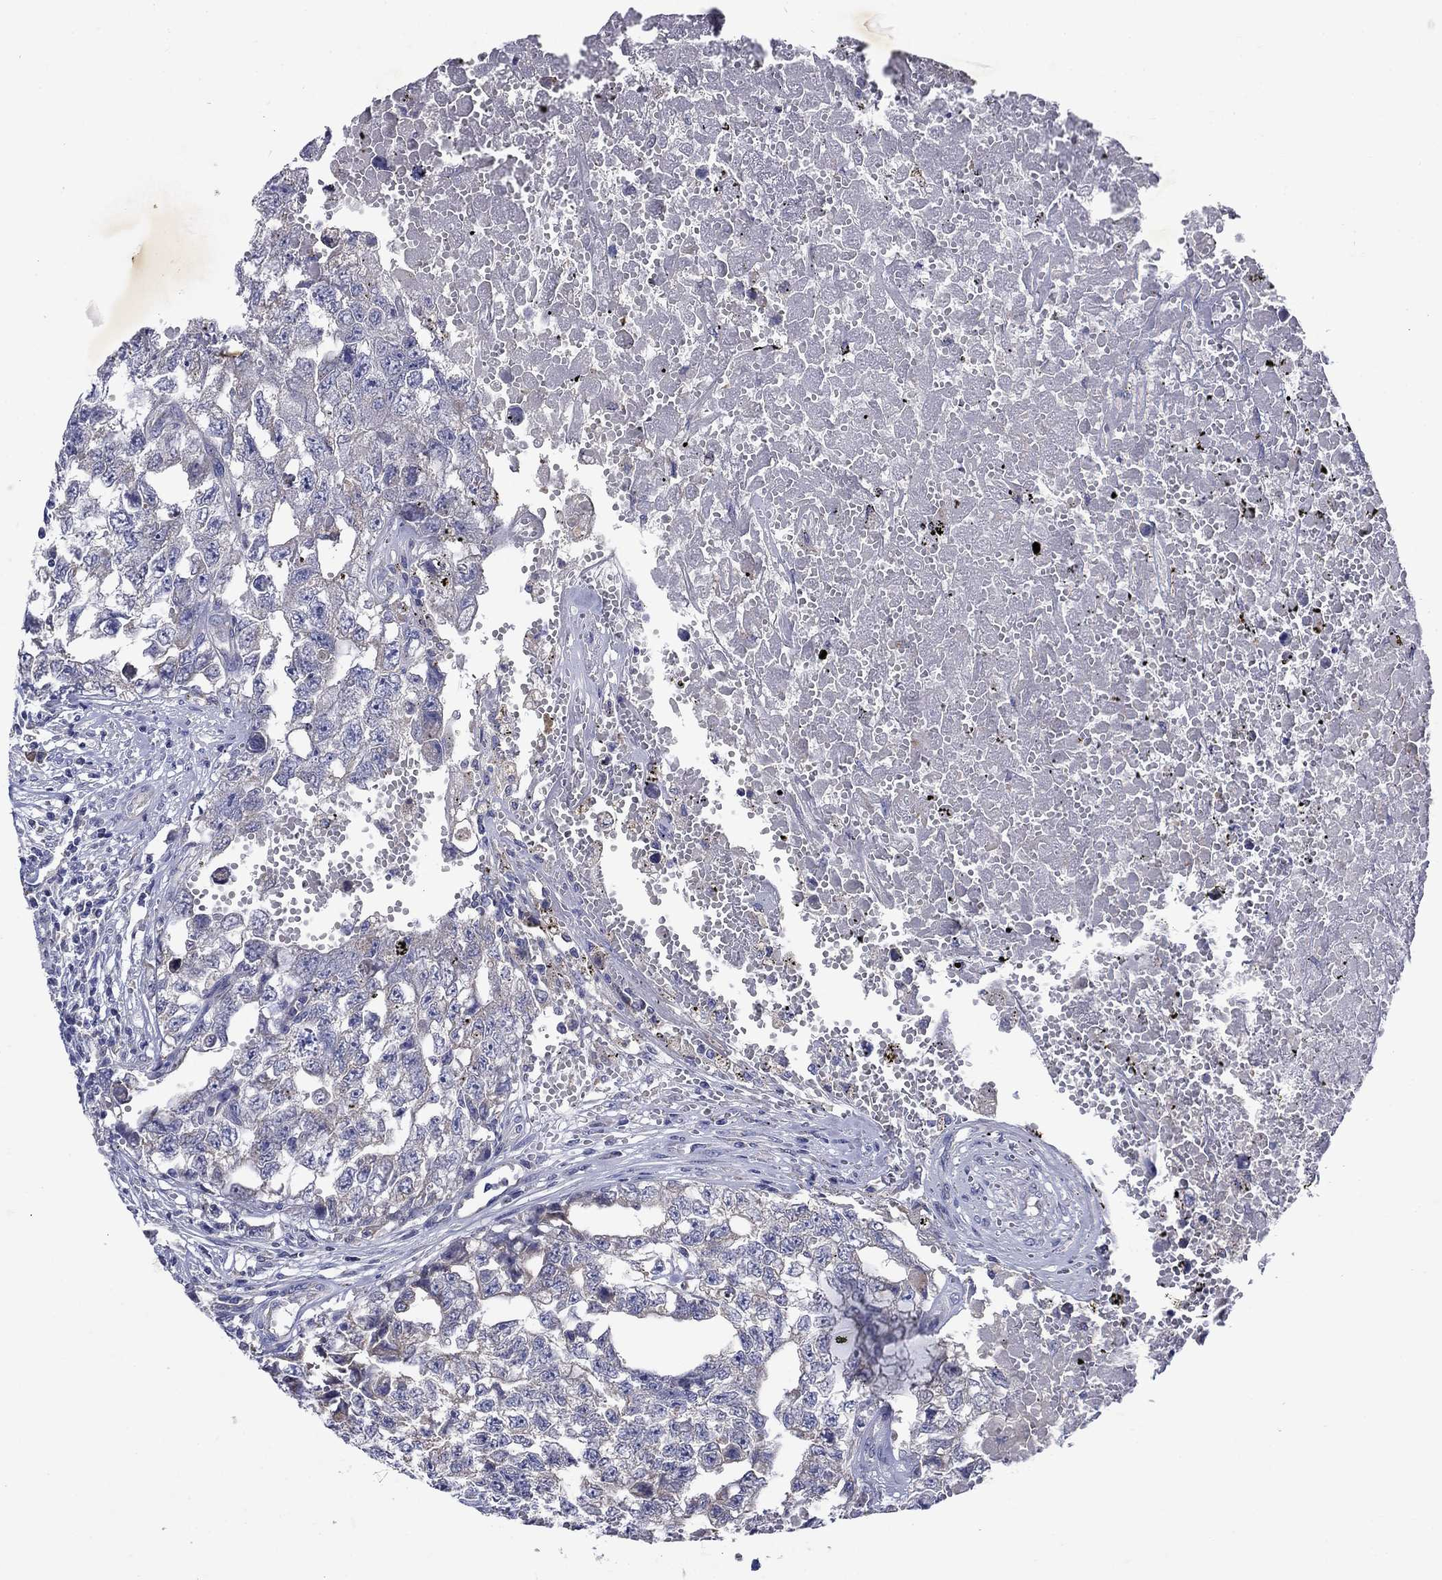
{"staining": {"intensity": "negative", "quantity": "none", "location": "none"}, "tissue": "testis cancer", "cell_type": "Tumor cells", "image_type": "cancer", "snomed": [{"axis": "morphology", "description": "Seminoma, NOS"}, {"axis": "morphology", "description": "Carcinoma, Embryonal, NOS"}, {"axis": "topography", "description": "Testis"}], "caption": "Tumor cells are negative for protein expression in human embryonal carcinoma (testis). The staining is performed using DAB (3,3'-diaminobenzidine) brown chromogen with nuclei counter-stained in using hematoxylin.", "gene": "SULT2B1", "patient": {"sex": "male", "age": 22}}